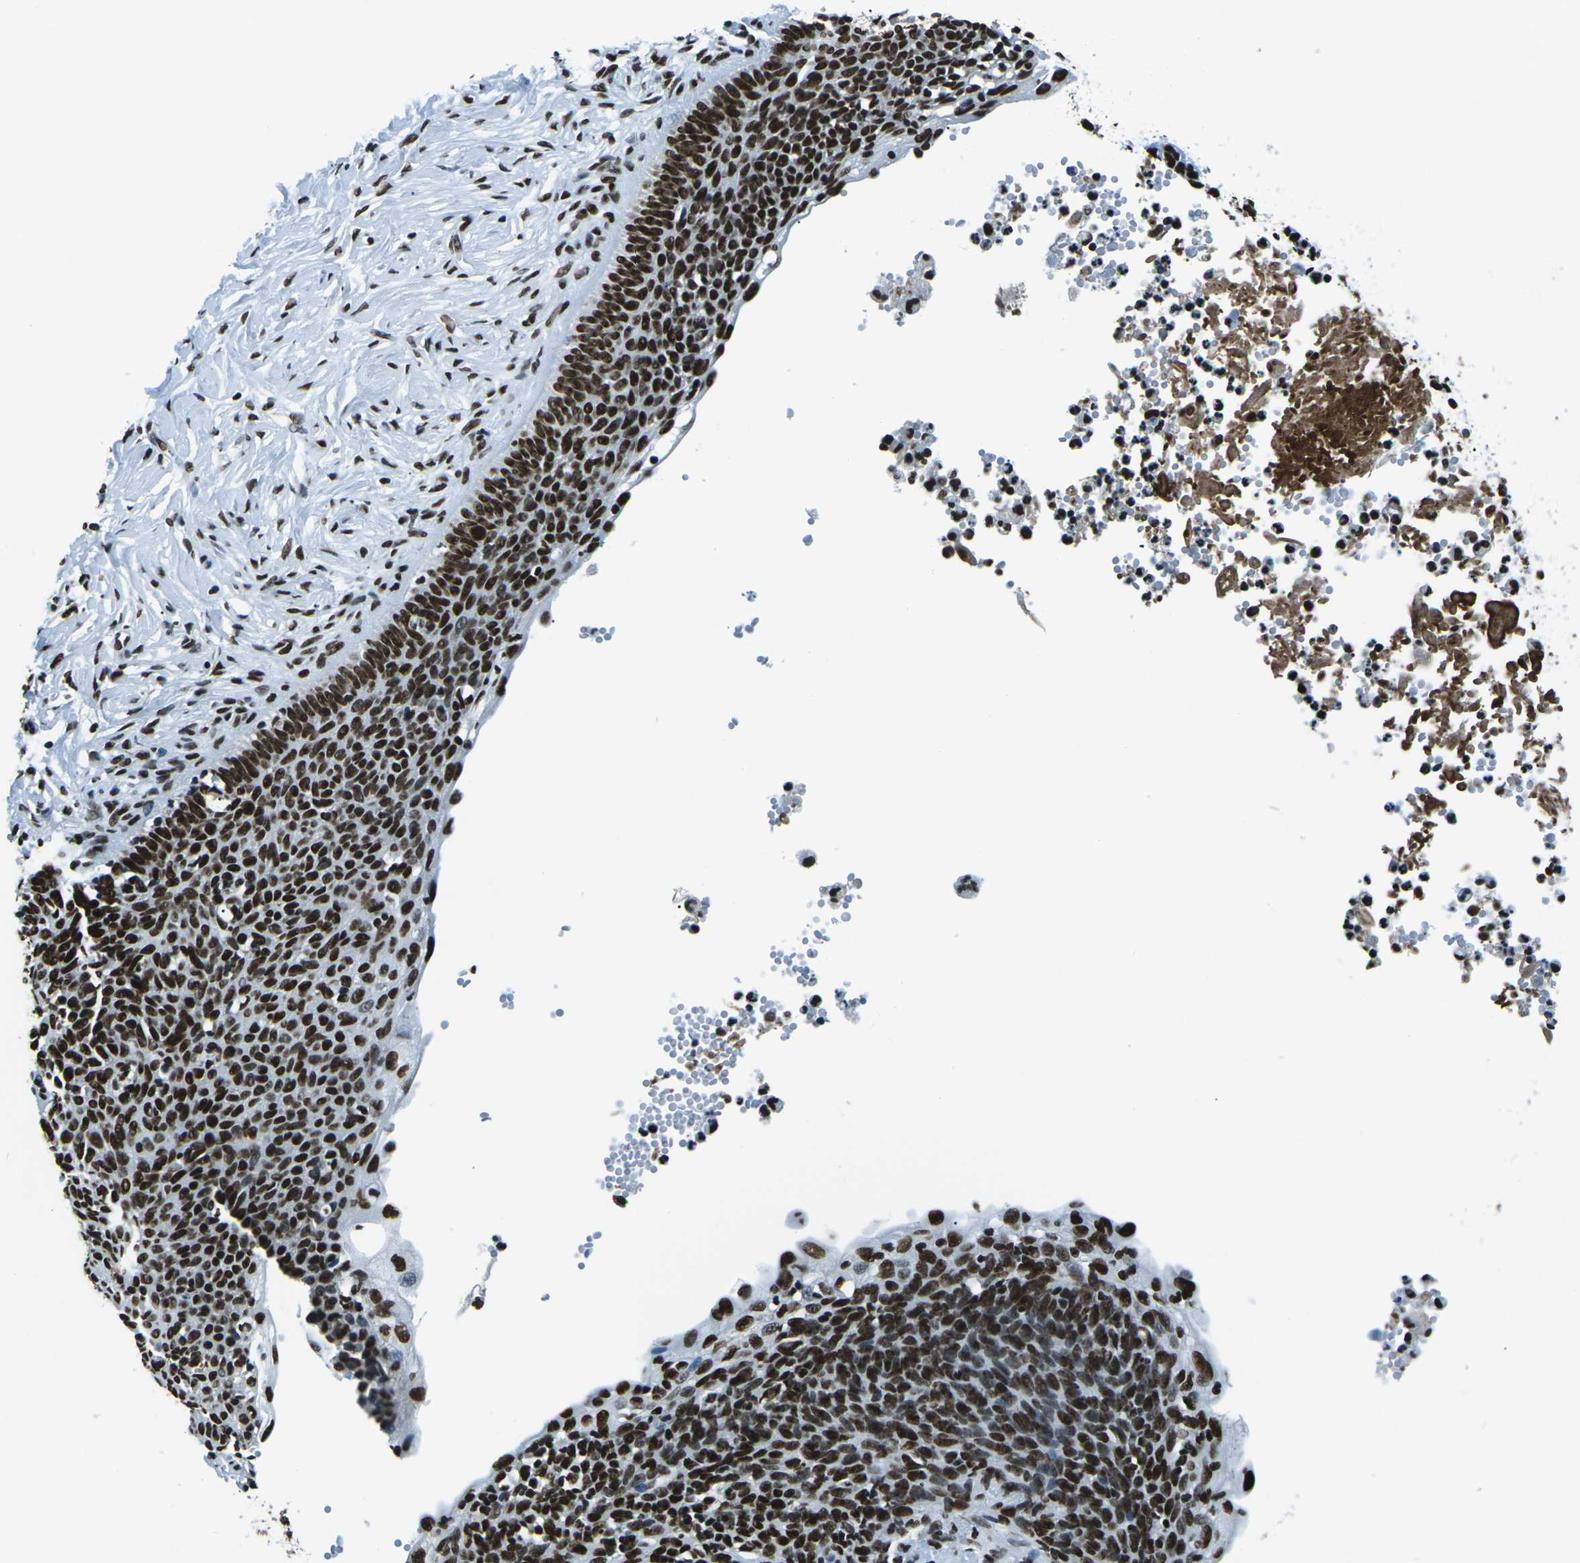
{"staining": {"intensity": "strong", "quantity": ">75%", "location": "nuclear"}, "tissue": "skin cancer", "cell_type": "Tumor cells", "image_type": "cancer", "snomed": [{"axis": "morphology", "description": "Normal tissue, NOS"}, {"axis": "morphology", "description": "Basal cell carcinoma"}, {"axis": "topography", "description": "Skin"}], "caption": "Protein positivity by immunohistochemistry reveals strong nuclear staining in approximately >75% of tumor cells in skin basal cell carcinoma.", "gene": "HNRNPL", "patient": {"sex": "male", "age": 87}}